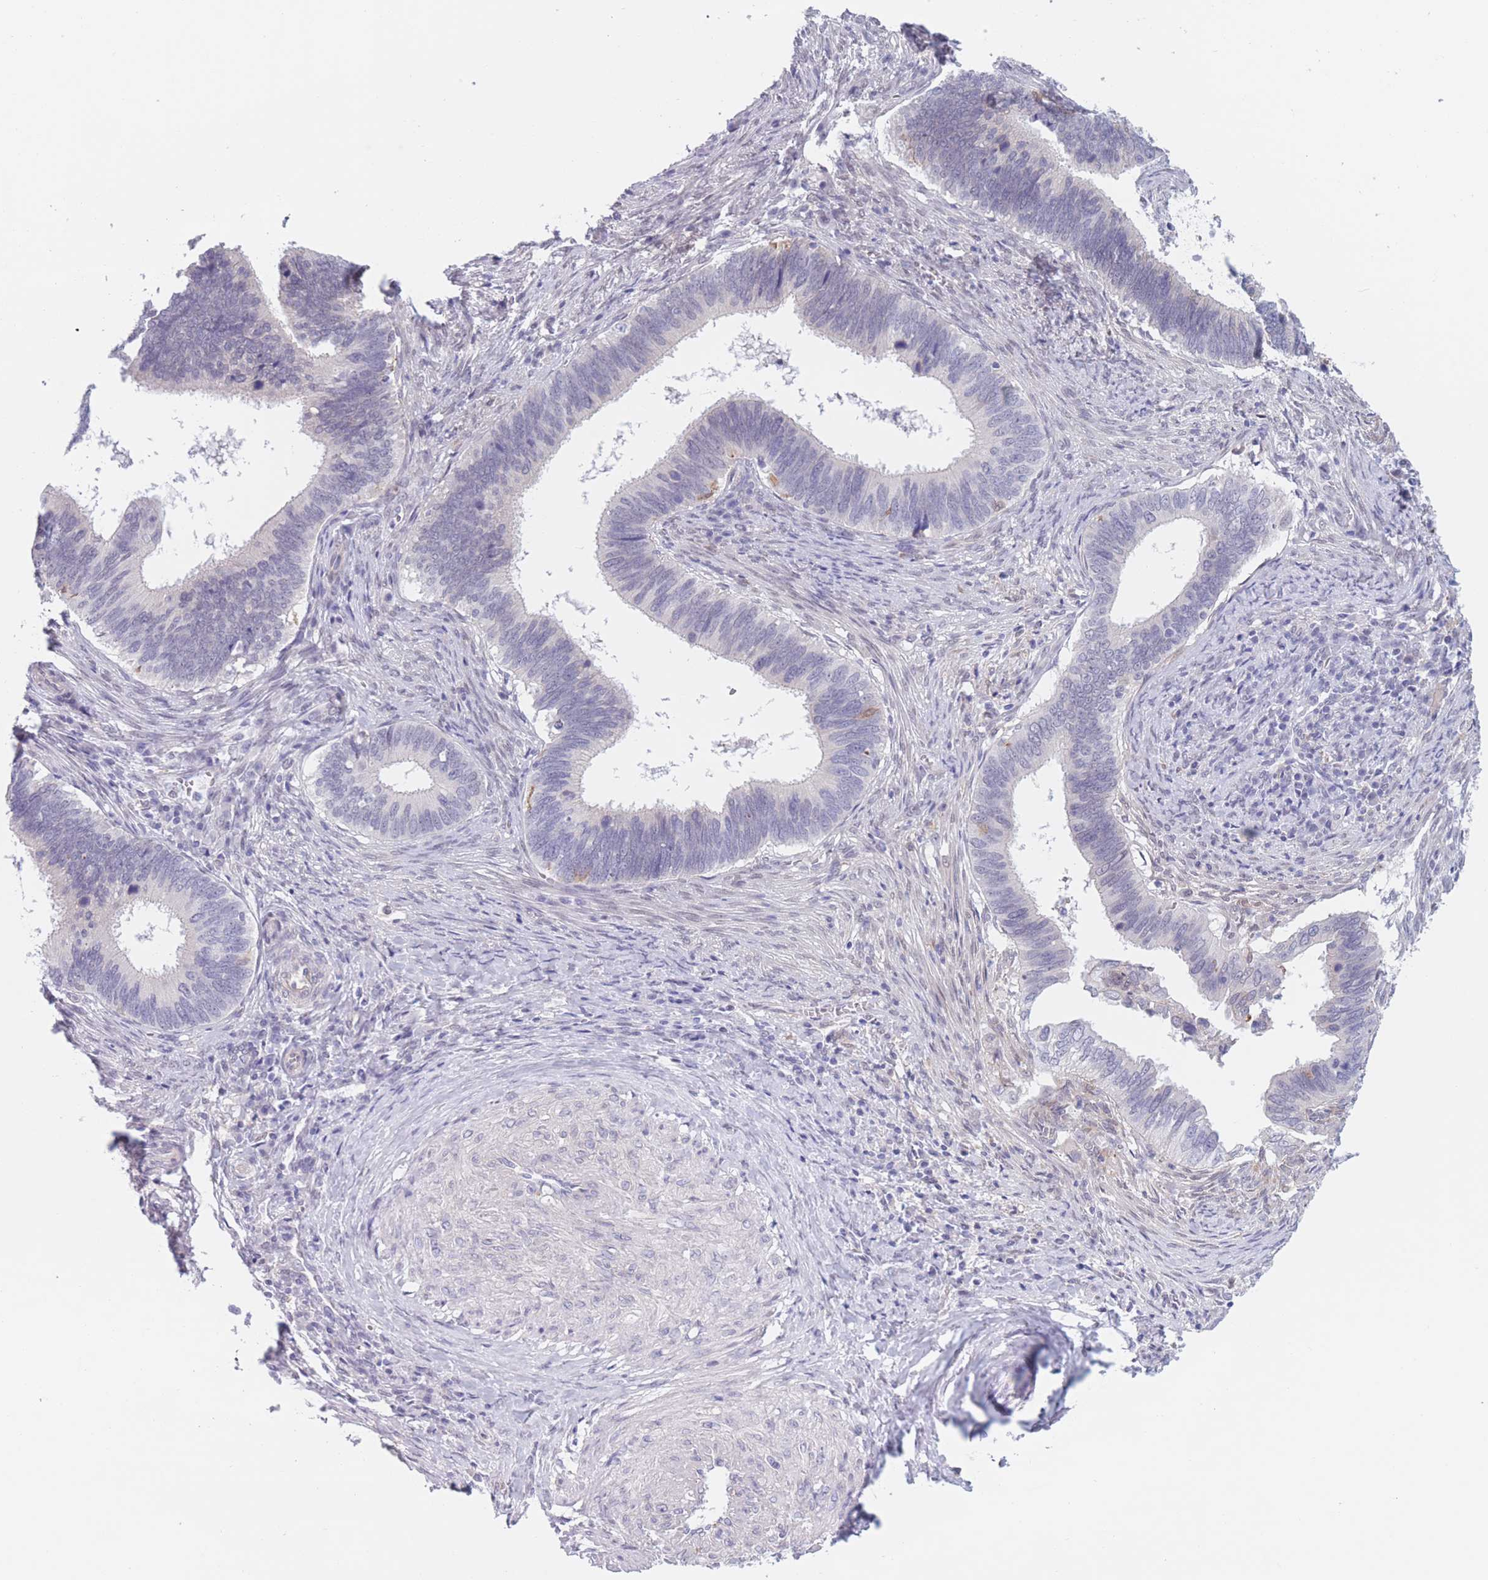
{"staining": {"intensity": "negative", "quantity": "none", "location": "none"}, "tissue": "cervical cancer", "cell_type": "Tumor cells", "image_type": "cancer", "snomed": [{"axis": "morphology", "description": "Adenocarcinoma, NOS"}, {"axis": "topography", "description": "Cervix"}], "caption": "The histopathology image reveals no significant positivity in tumor cells of cervical adenocarcinoma. The staining is performed using DAB (3,3'-diaminobenzidine) brown chromogen with nuclei counter-stained in using hematoxylin.", "gene": "PODXL", "patient": {"sex": "female", "age": 42}}